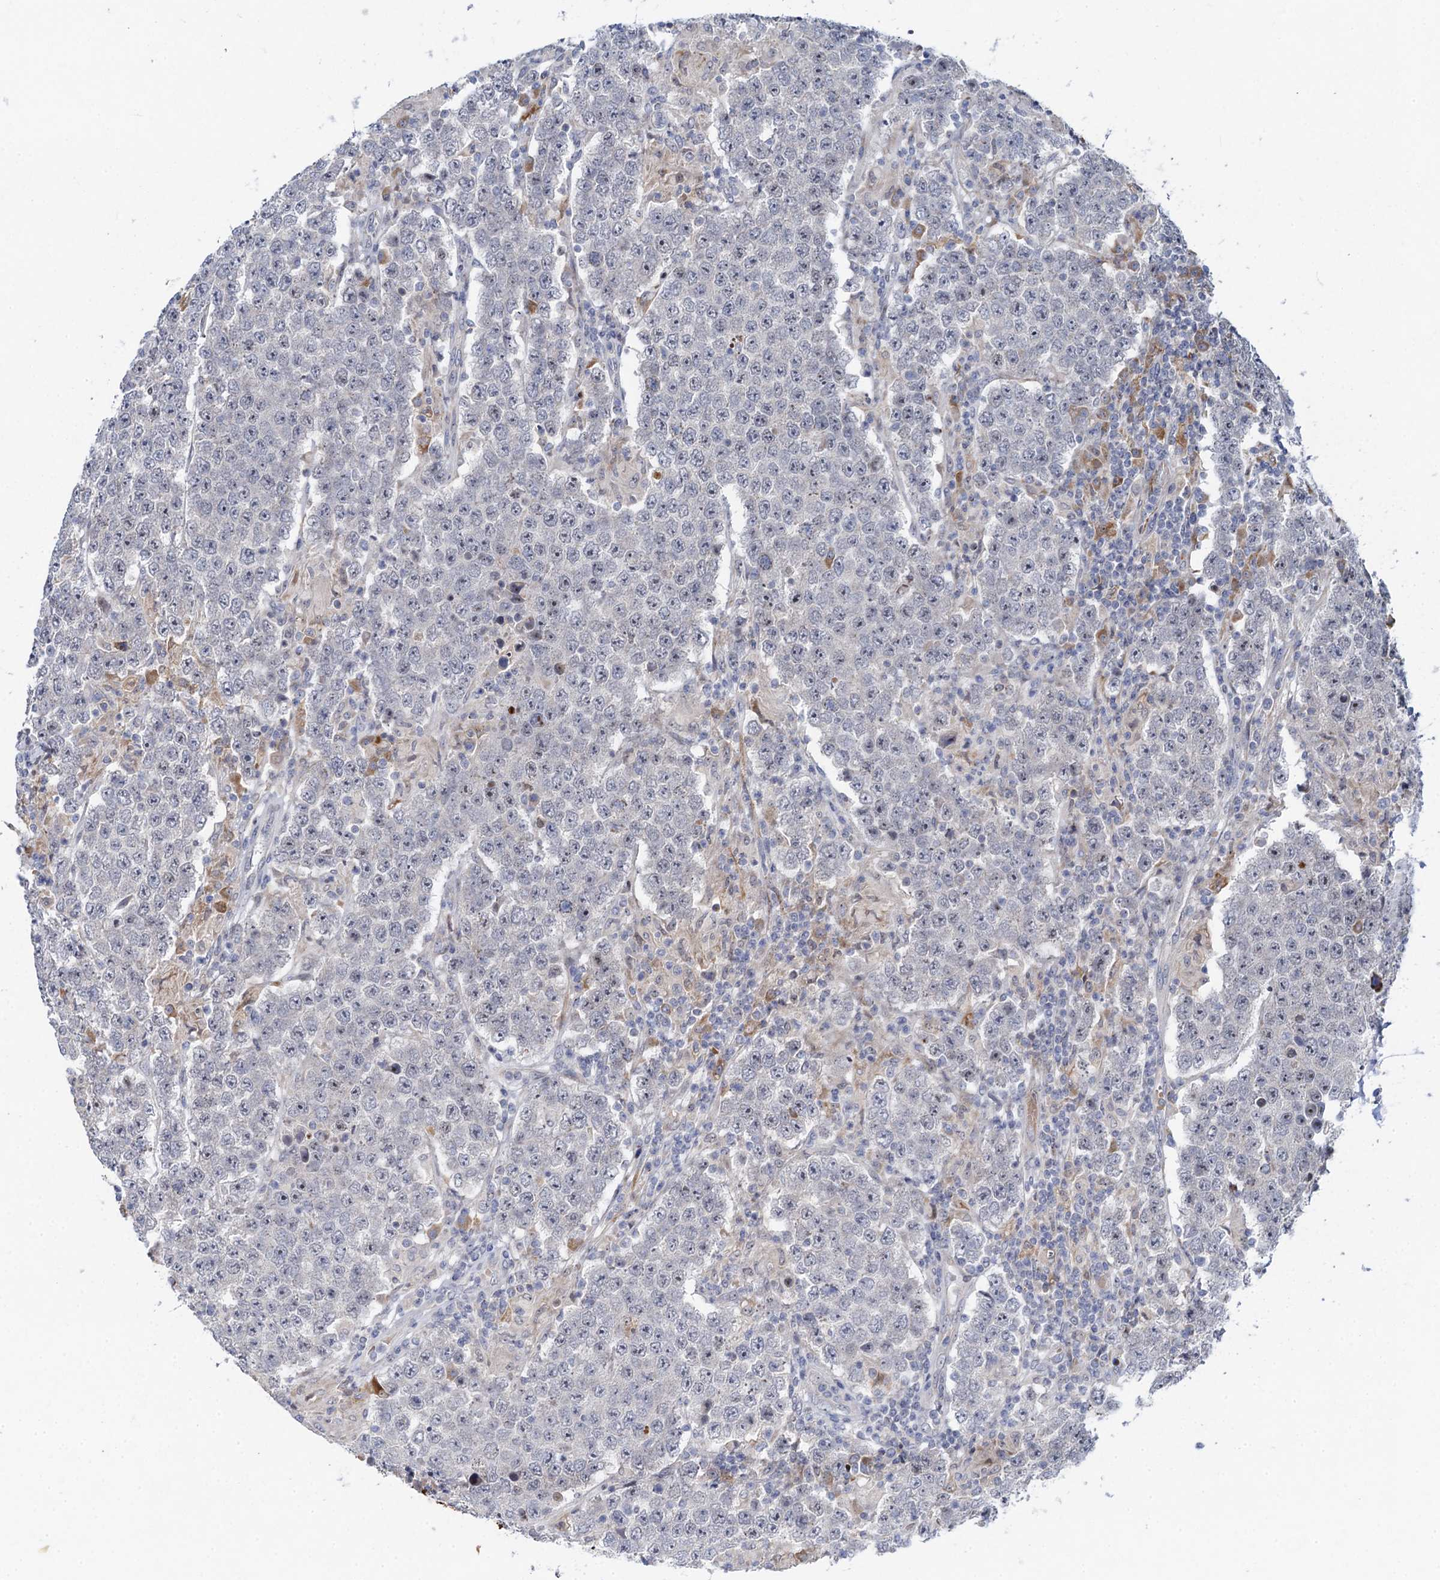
{"staining": {"intensity": "negative", "quantity": "none", "location": "none"}, "tissue": "testis cancer", "cell_type": "Tumor cells", "image_type": "cancer", "snomed": [{"axis": "morphology", "description": "Normal tissue, NOS"}, {"axis": "morphology", "description": "Urothelial carcinoma, High grade"}, {"axis": "morphology", "description": "Seminoma, NOS"}, {"axis": "morphology", "description": "Carcinoma, Embryonal, NOS"}, {"axis": "topography", "description": "Urinary bladder"}, {"axis": "topography", "description": "Testis"}], "caption": "Protein analysis of testis cancer (seminoma) displays no significant positivity in tumor cells. (DAB (3,3'-diaminobenzidine) IHC visualized using brightfield microscopy, high magnification).", "gene": "QPCTL", "patient": {"sex": "male", "age": 41}}